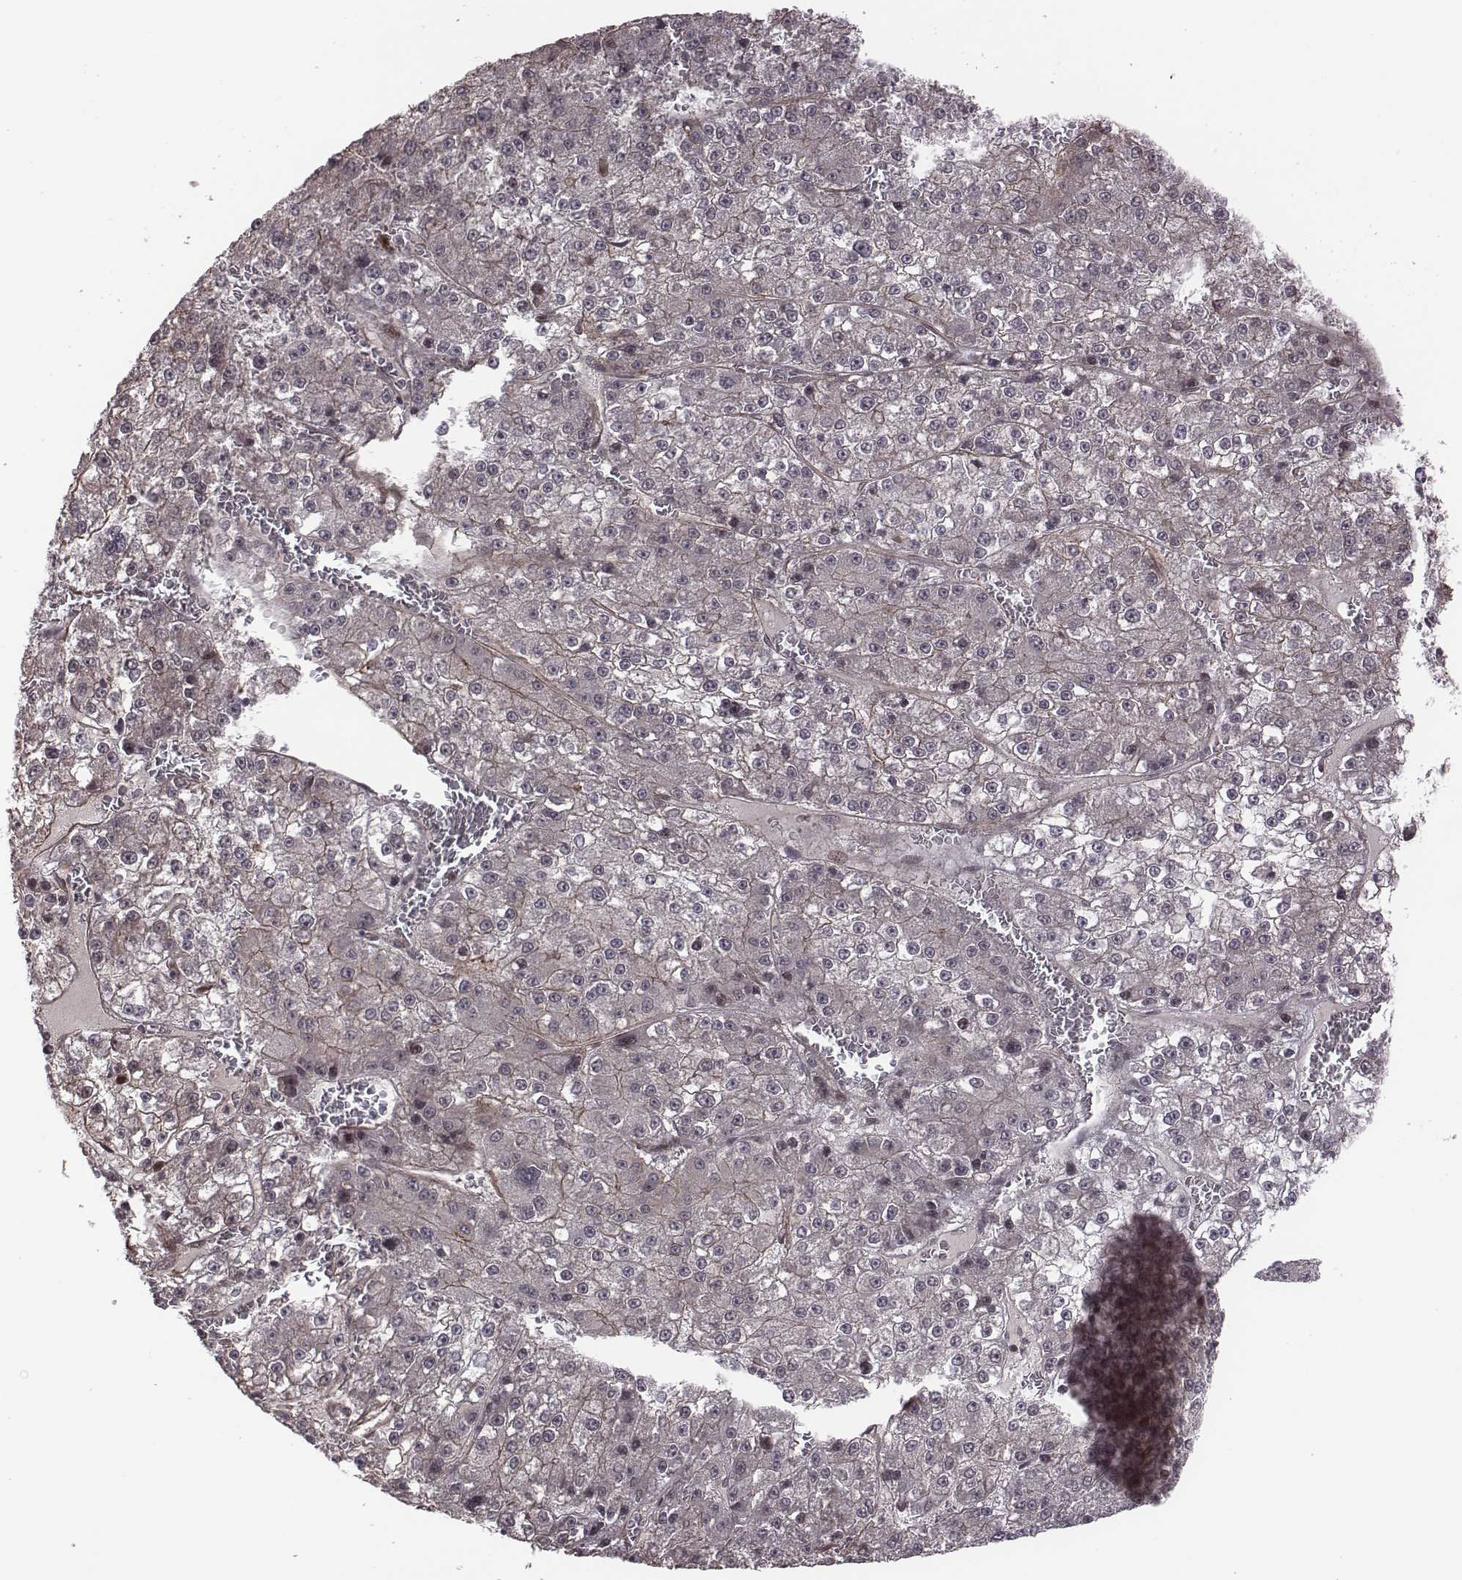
{"staining": {"intensity": "negative", "quantity": "none", "location": "none"}, "tissue": "liver cancer", "cell_type": "Tumor cells", "image_type": "cancer", "snomed": [{"axis": "morphology", "description": "Carcinoma, Hepatocellular, NOS"}, {"axis": "topography", "description": "Liver"}], "caption": "An immunohistochemistry (IHC) image of liver hepatocellular carcinoma is shown. There is no staining in tumor cells of liver hepatocellular carcinoma.", "gene": "RPL3", "patient": {"sex": "female", "age": 73}}